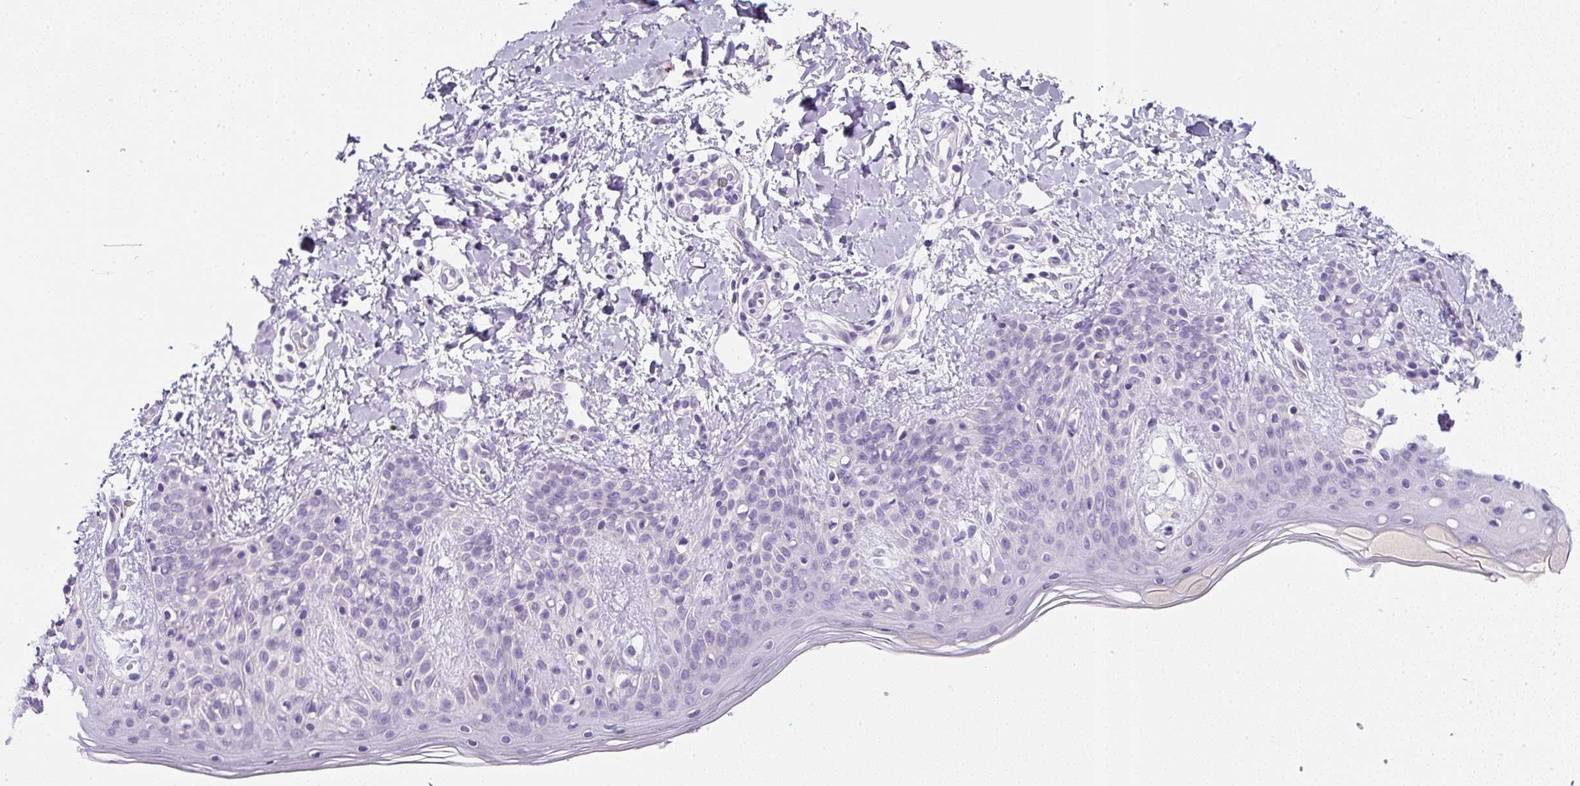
{"staining": {"intensity": "negative", "quantity": "none", "location": "none"}, "tissue": "skin", "cell_type": "Fibroblasts", "image_type": "normal", "snomed": [{"axis": "morphology", "description": "Normal tissue, NOS"}, {"axis": "topography", "description": "Skin"}], "caption": "An immunohistochemistry (IHC) photomicrograph of benign skin is shown. There is no staining in fibroblasts of skin. The staining was performed using DAB to visualize the protein expression in brown, while the nuclei were stained in blue with hematoxylin (Magnification: 20x).", "gene": "COL9A2", "patient": {"sex": "male", "age": 16}}